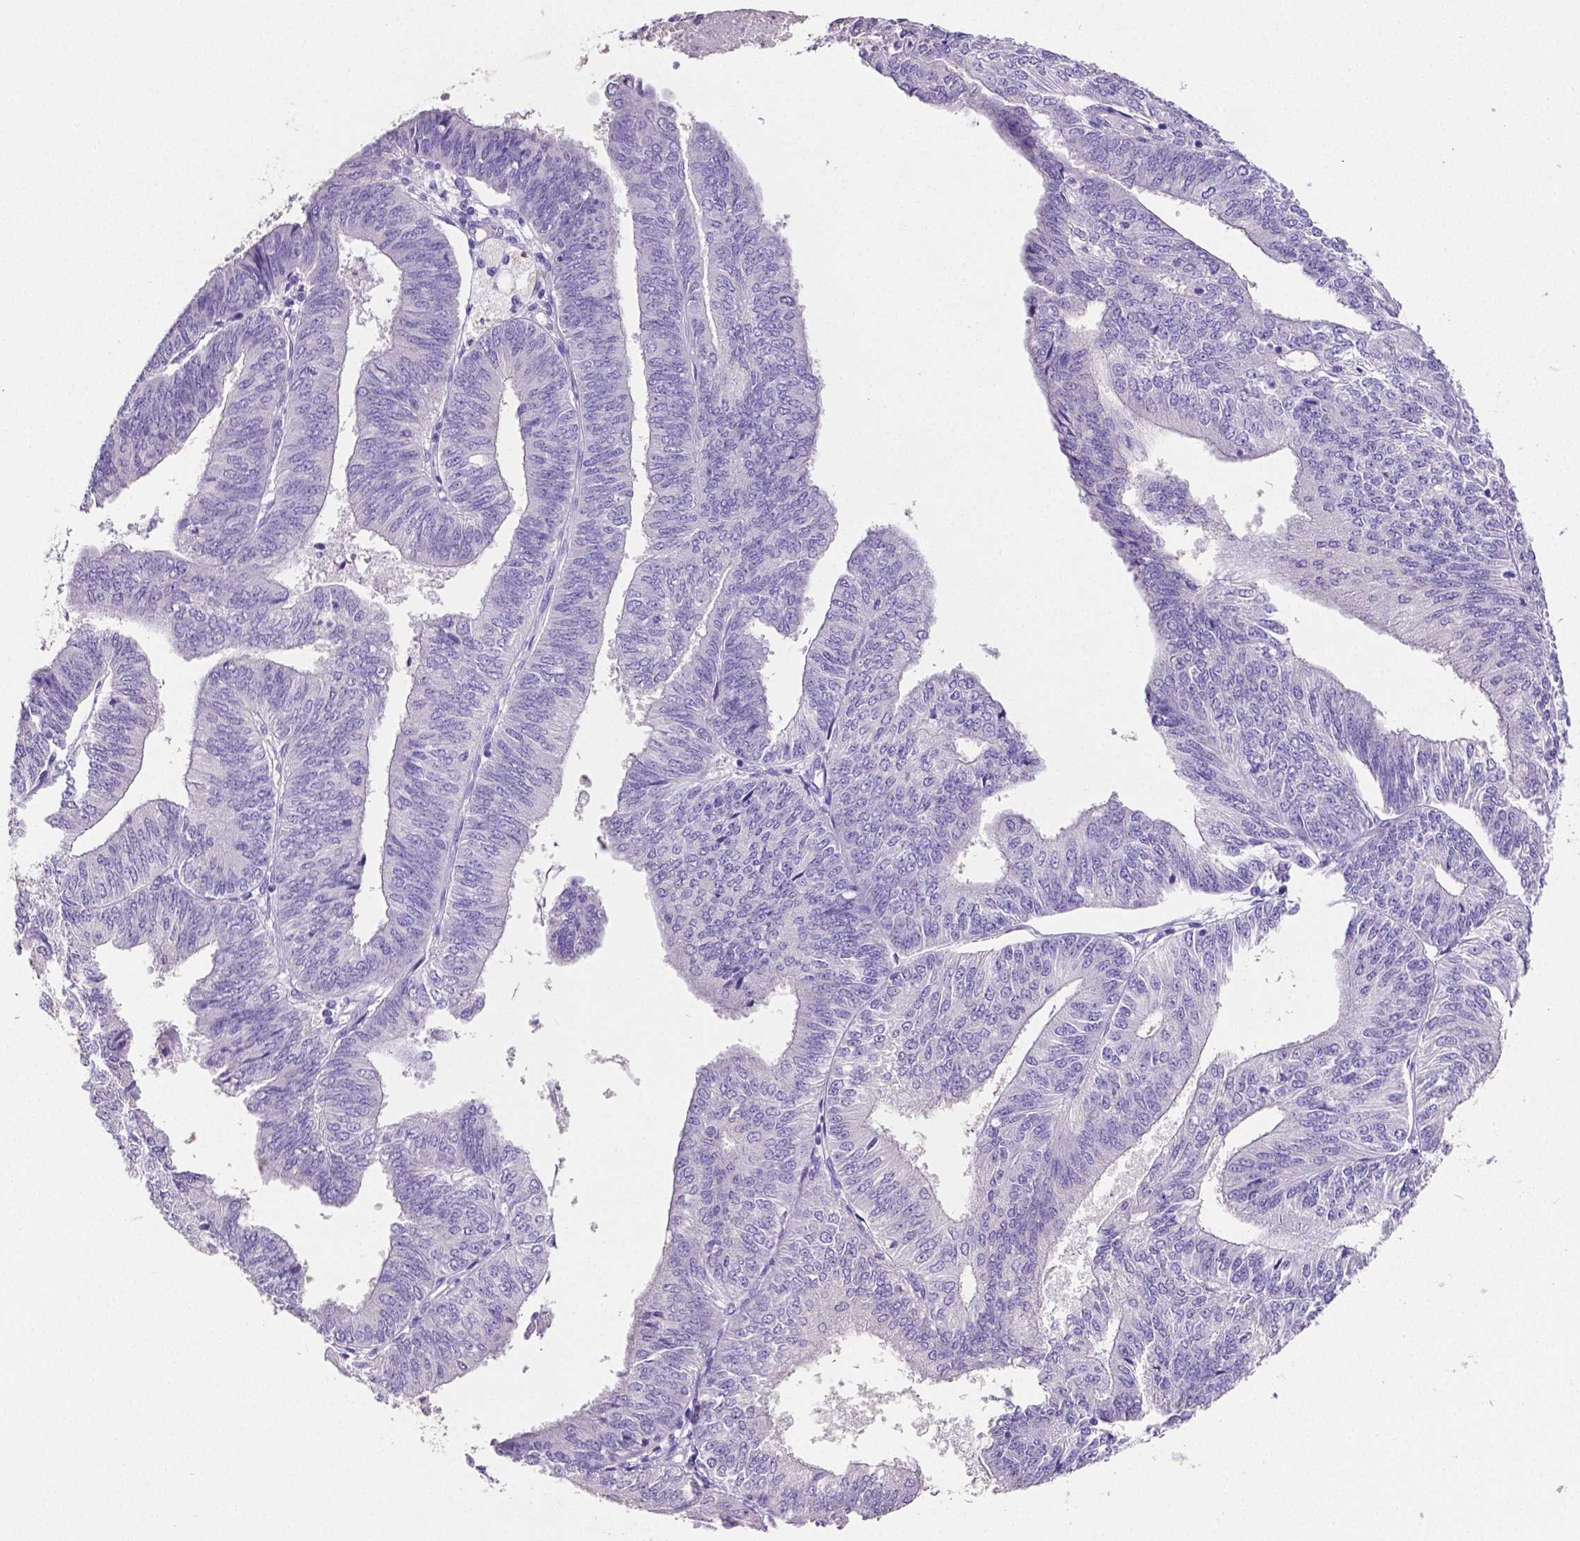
{"staining": {"intensity": "negative", "quantity": "none", "location": "none"}, "tissue": "endometrial cancer", "cell_type": "Tumor cells", "image_type": "cancer", "snomed": [{"axis": "morphology", "description": "Adenocarcinoma, NOS"}, {"axis": "topography", "description": "Endometrium"}], "caption": "The immunohistochemistry micrograph has no significant expression in tumor cells of adenocarcinoma (endometrial) tissue.", "gene": "SLC22A2", "patient": {"sex": "female", "age": 58}}